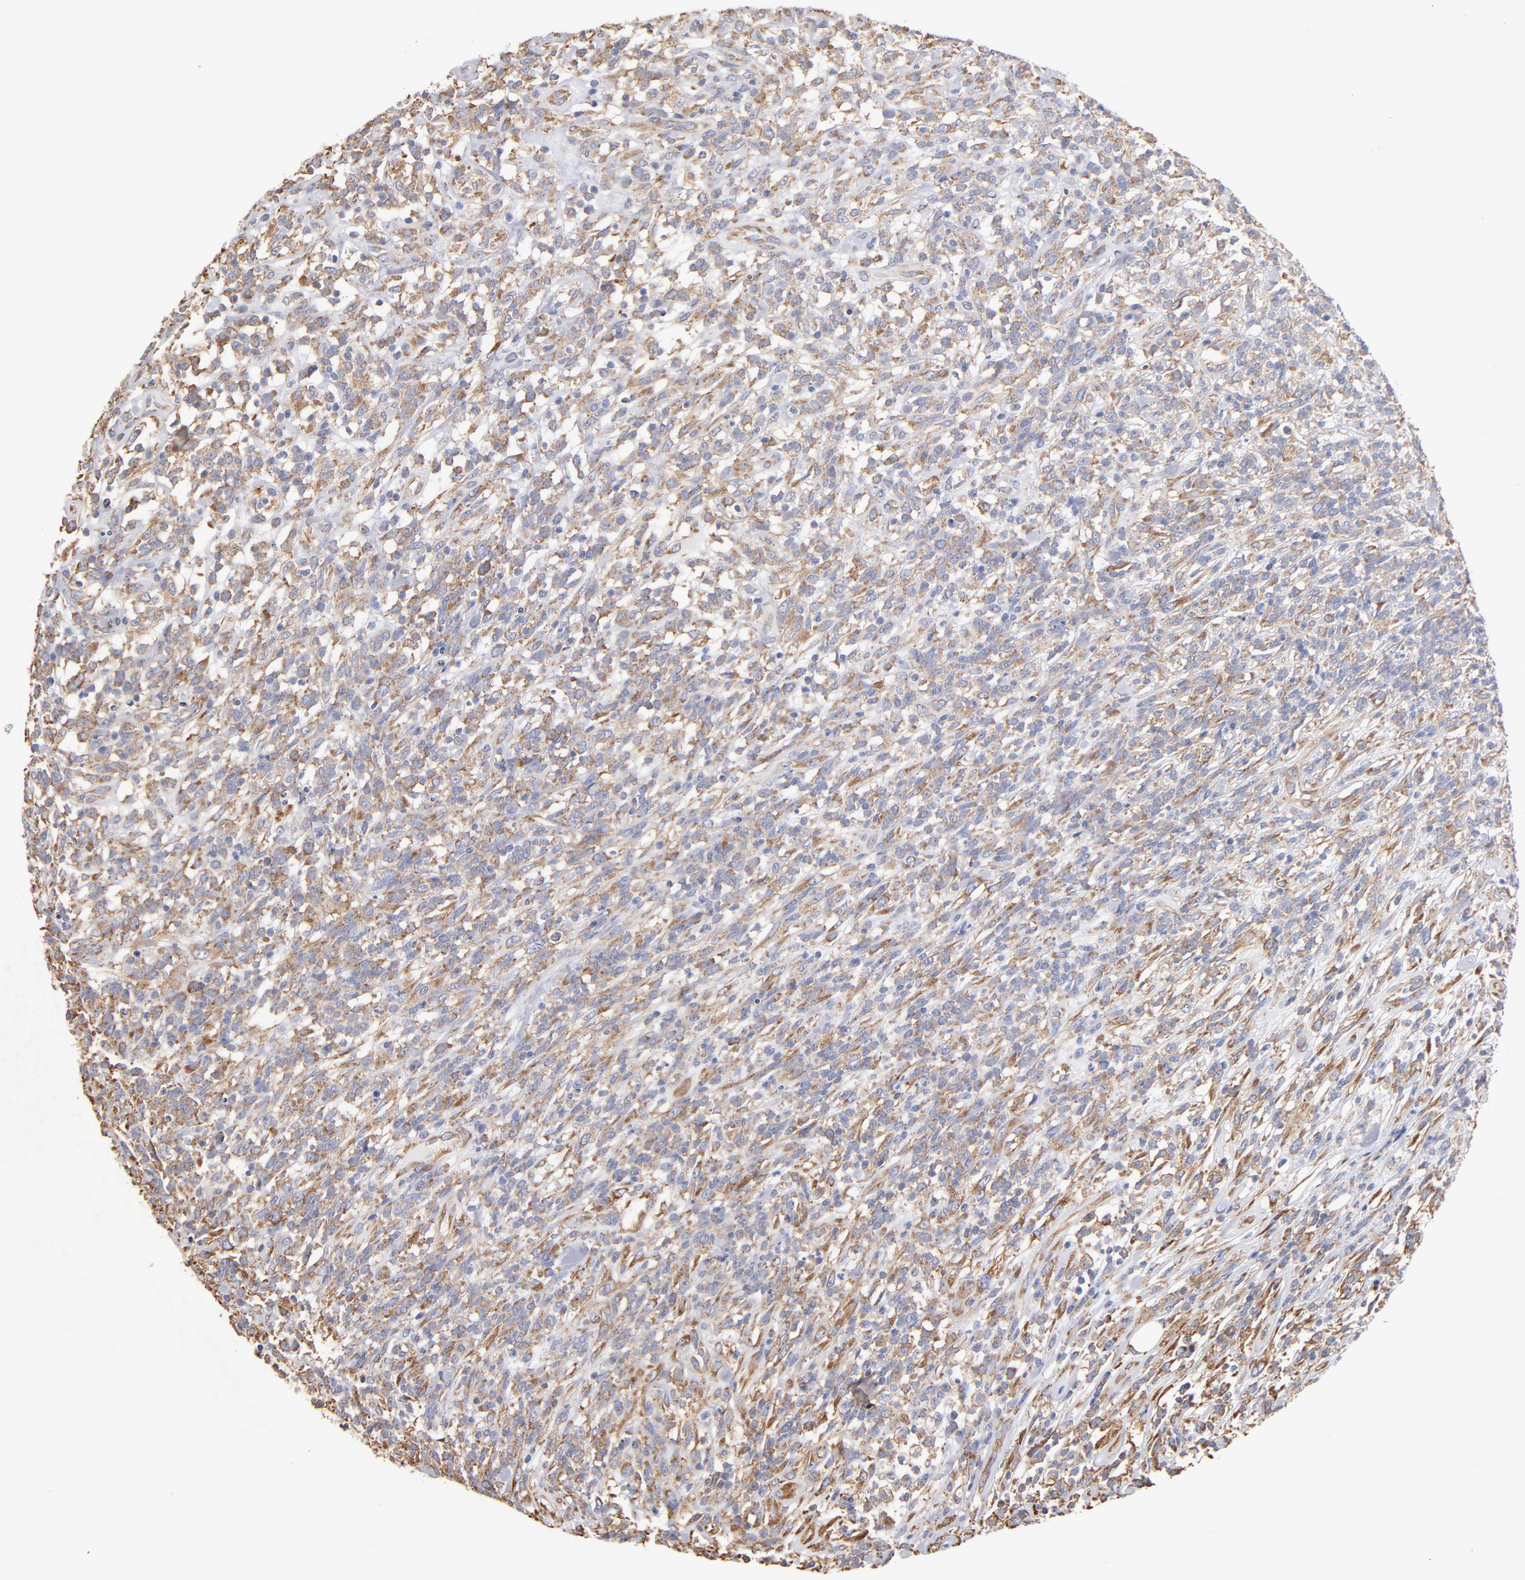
{"staining": {"intensity": "moderate", "quantity": ">75%", "location": "cytoplasmic/membranous"}, "tissue": "lymphoma", "cell_type": "Tumor cells", "image_type": "cancer", "snomed": [{"axis": "morphology", "description": "Malignant lymphoma, non-Hodgkin's type, High grade"}, {"axis": "topography", "description": "Lymph node"}], "caption": "Human high-grade malignant lymphoma, non-Hodgkin's type stained with a protein marker shows moderate staining in tumor cells.", "gene": "RPL9", "patient": {"sex": "female", "age": 73}}